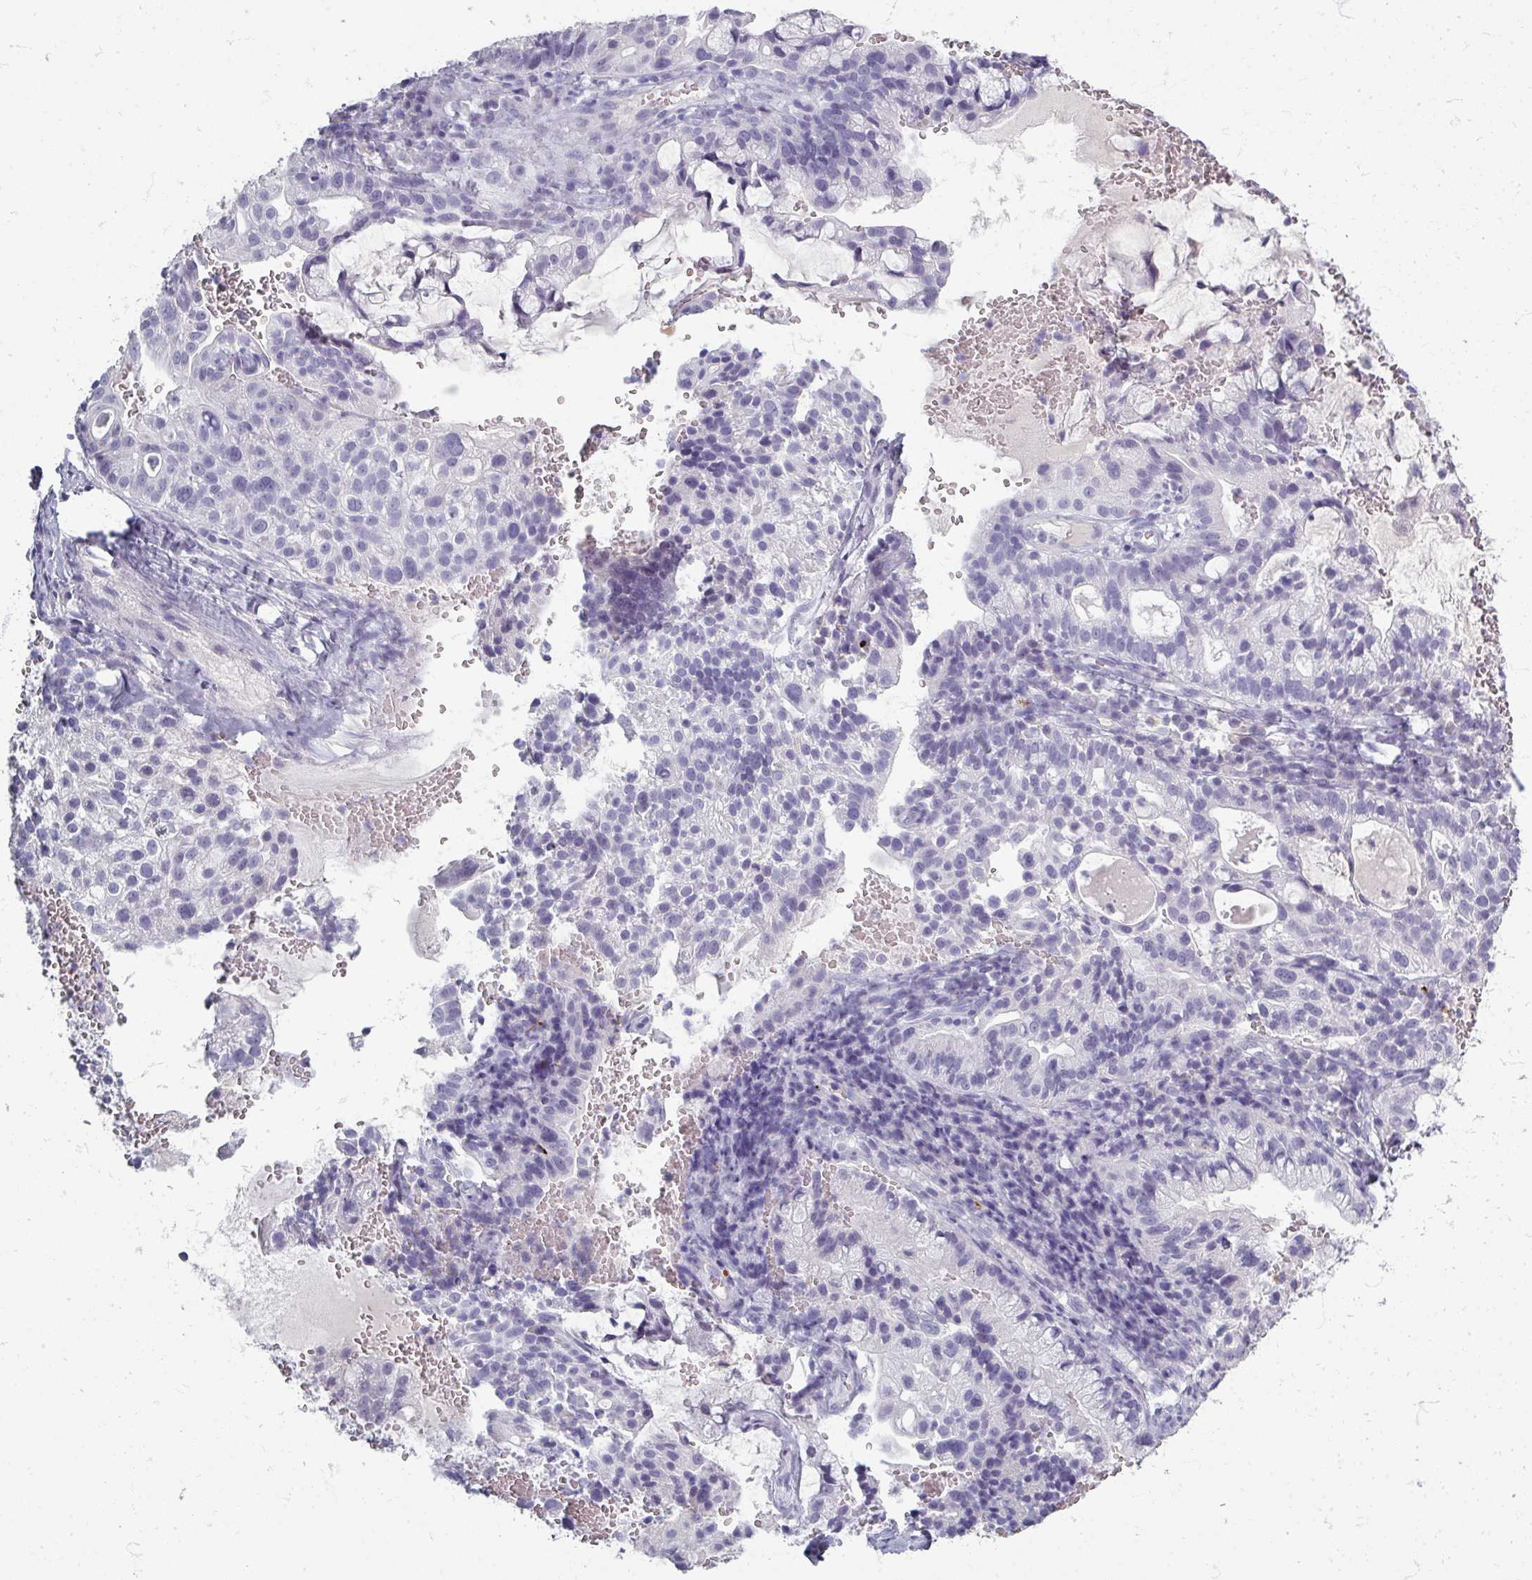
{"staining": {"intensity": "negative", "quantity": "none", "location": "none"}, "tissue": "cervical cancer", "cell_type": "Tumor cells", "image_type": "cancer", "snomed": [{"axis": "morphology", "description": "Adenocarcinoma, NOS"}, {"axis": "topography", "description": "Cervix"}], "caption": "The IHC micrograph has no significant staining in tumor cells of cervical adenocarcinoma tissue.", "gene": "ZNF878", "patient": {"sex": "female", "age": 41}}